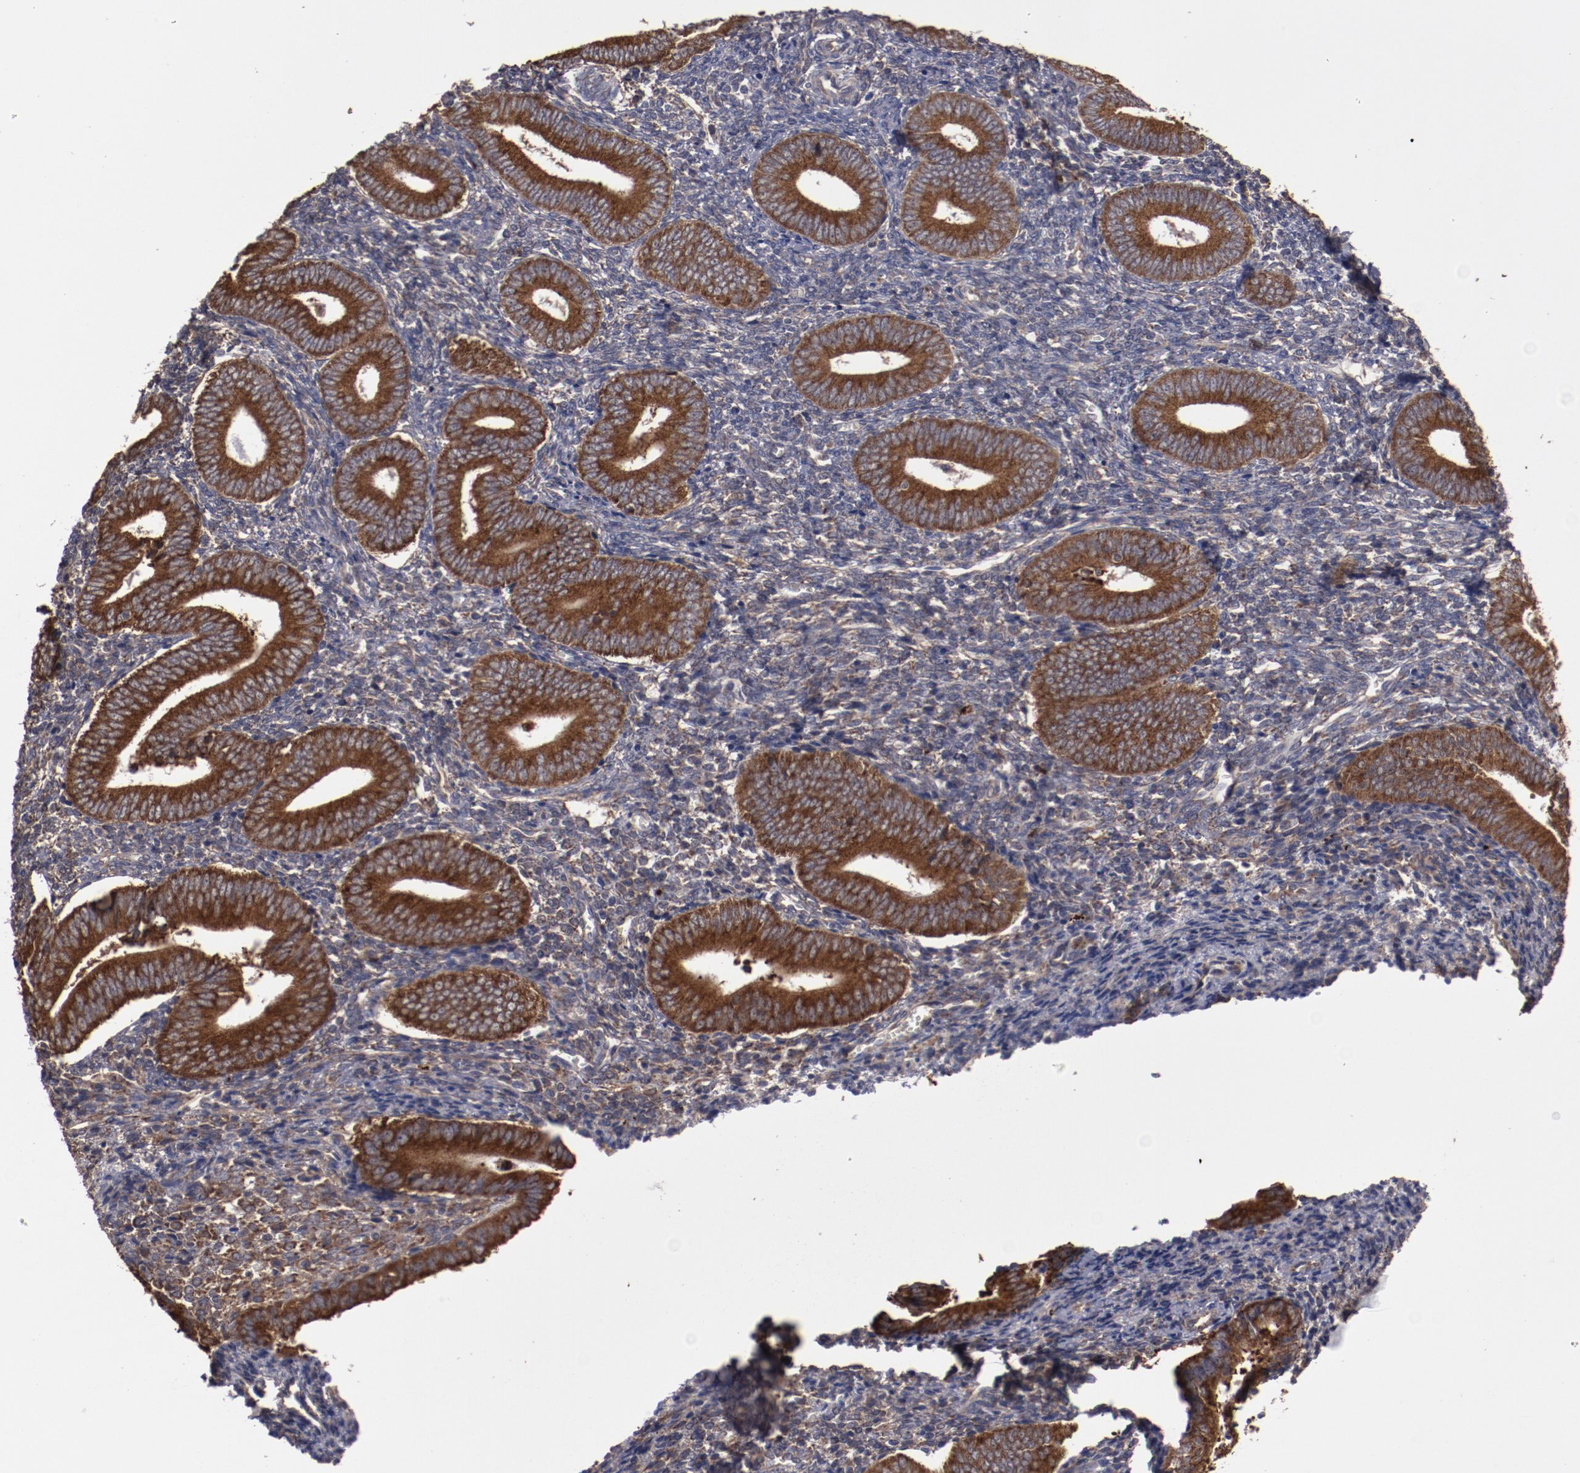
{"staining": {"intensity": "moderate", "quantity": "25%-75%", "location": "cytoplasmic/membranous"}, "tissue": "endometrium", "cell_type": "Cells in endometrial stroma", "image_type": "normal", "snomed": [{"axis": "morphology", "description": "Normal tissue, NOS"}, {"axis": "topography", "description": "Uterus"}, {"axis": "topography", "description": "Endometrium"}], "caption": "Endometrium stained with DAB immunohistochemistry displays medium levels of moderate cytoplasmic/membranous expression in approximately 25%-75% of cells in endometrial stroma. (IHC, brightfield microscopy, high magnification).", "gene": "RPS4X", "patient": {"sex": "female", "age": 33}}